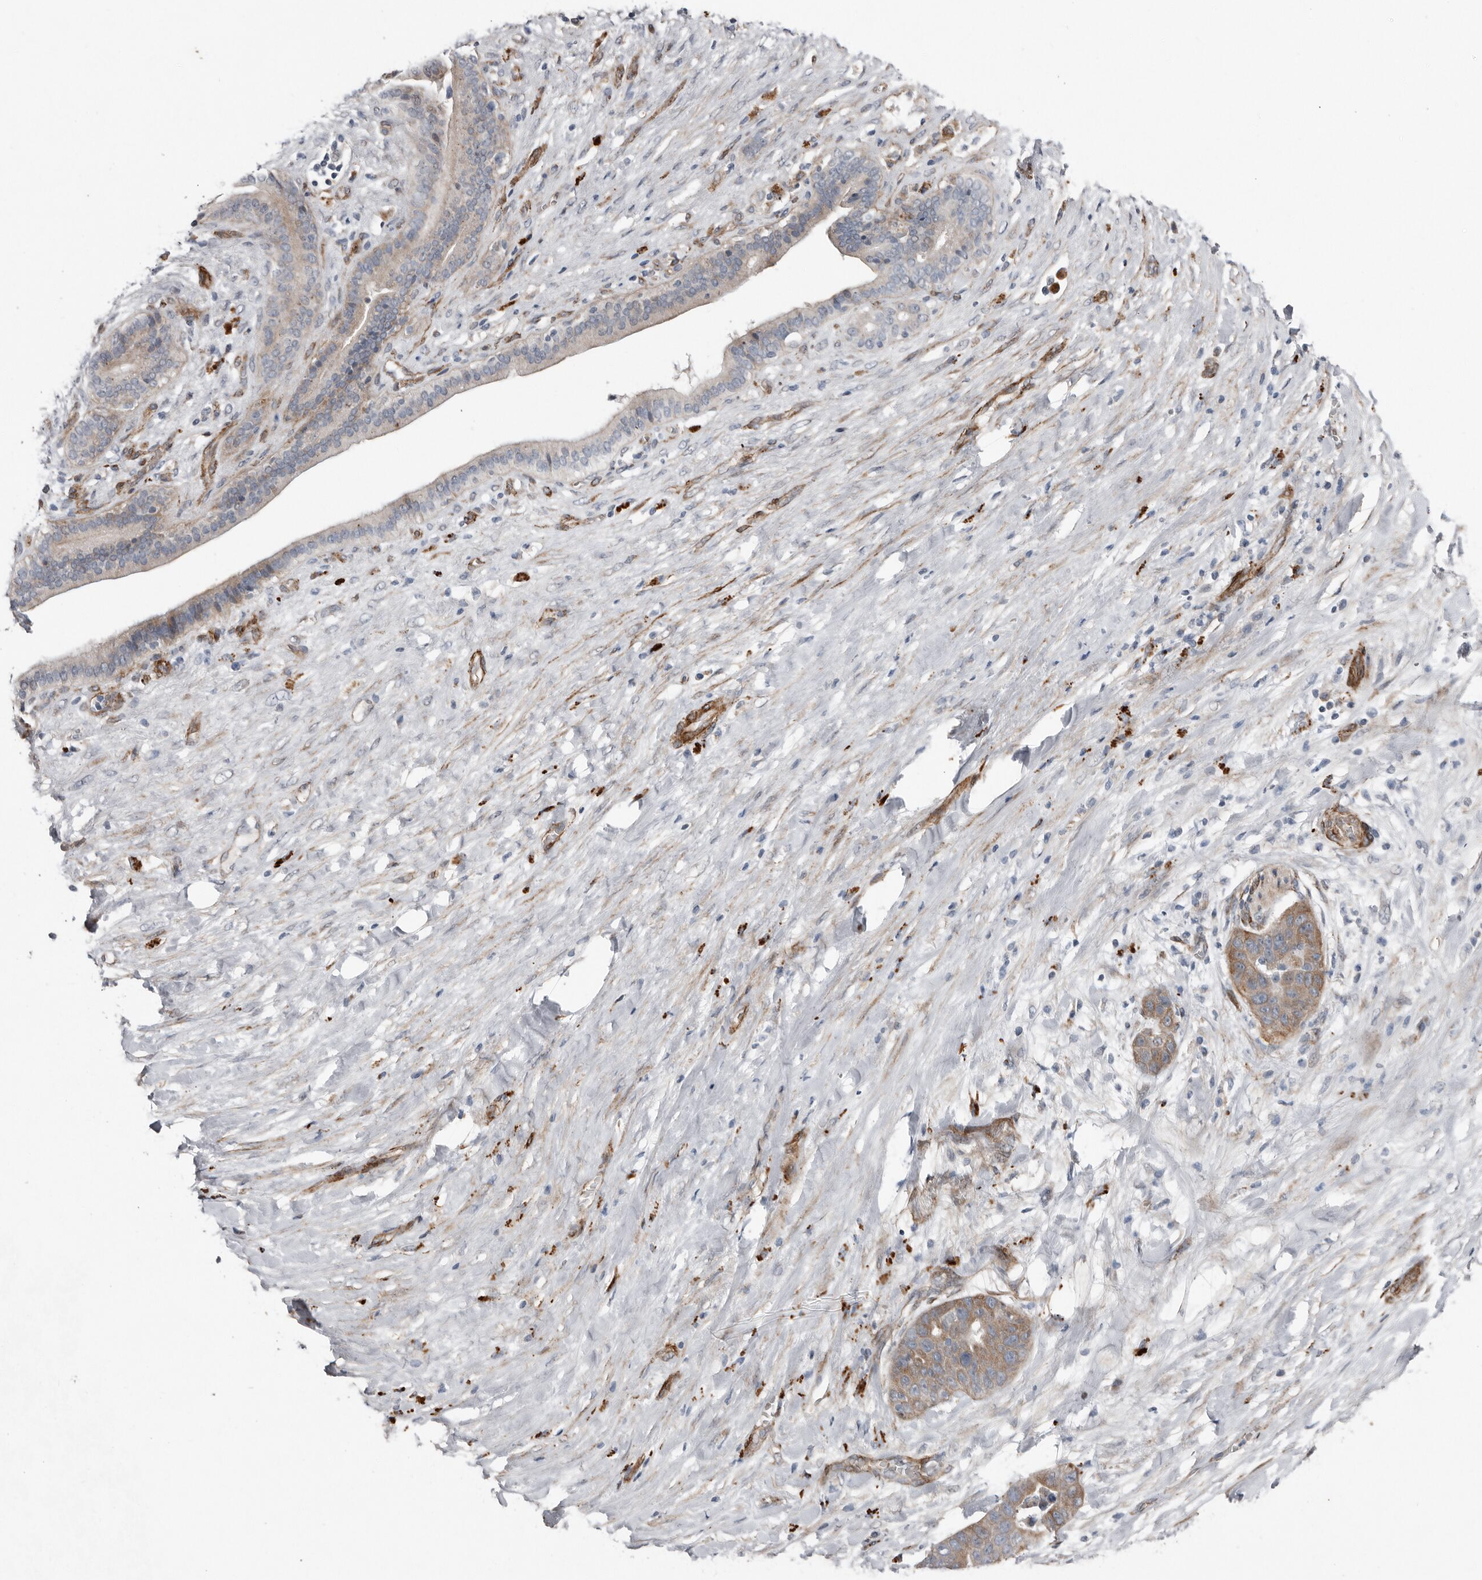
{"staining": {"intensity": "moderate", "quantity": "25%-75%", "location": "cytoplasmic/membranous"}, "tissue": "liver cancer", "cell_type": "Tumor cells", "image_type": "cancer", "snomed": [{"axis": "morphology", "description": "Cholangiocarcinoma"}, {"axis": "topography", "description": "Liver"}], "caption": "This histopathology image exhibits liver cancer stained with IHC to label a protein in brown. The cytoplasmic/membranous of tumor cells show moderate positivity for the protein. Nuclei are counter-stained blue.", "gene": "RANBP17", "patient": {"sex": "female", "age": 52}}